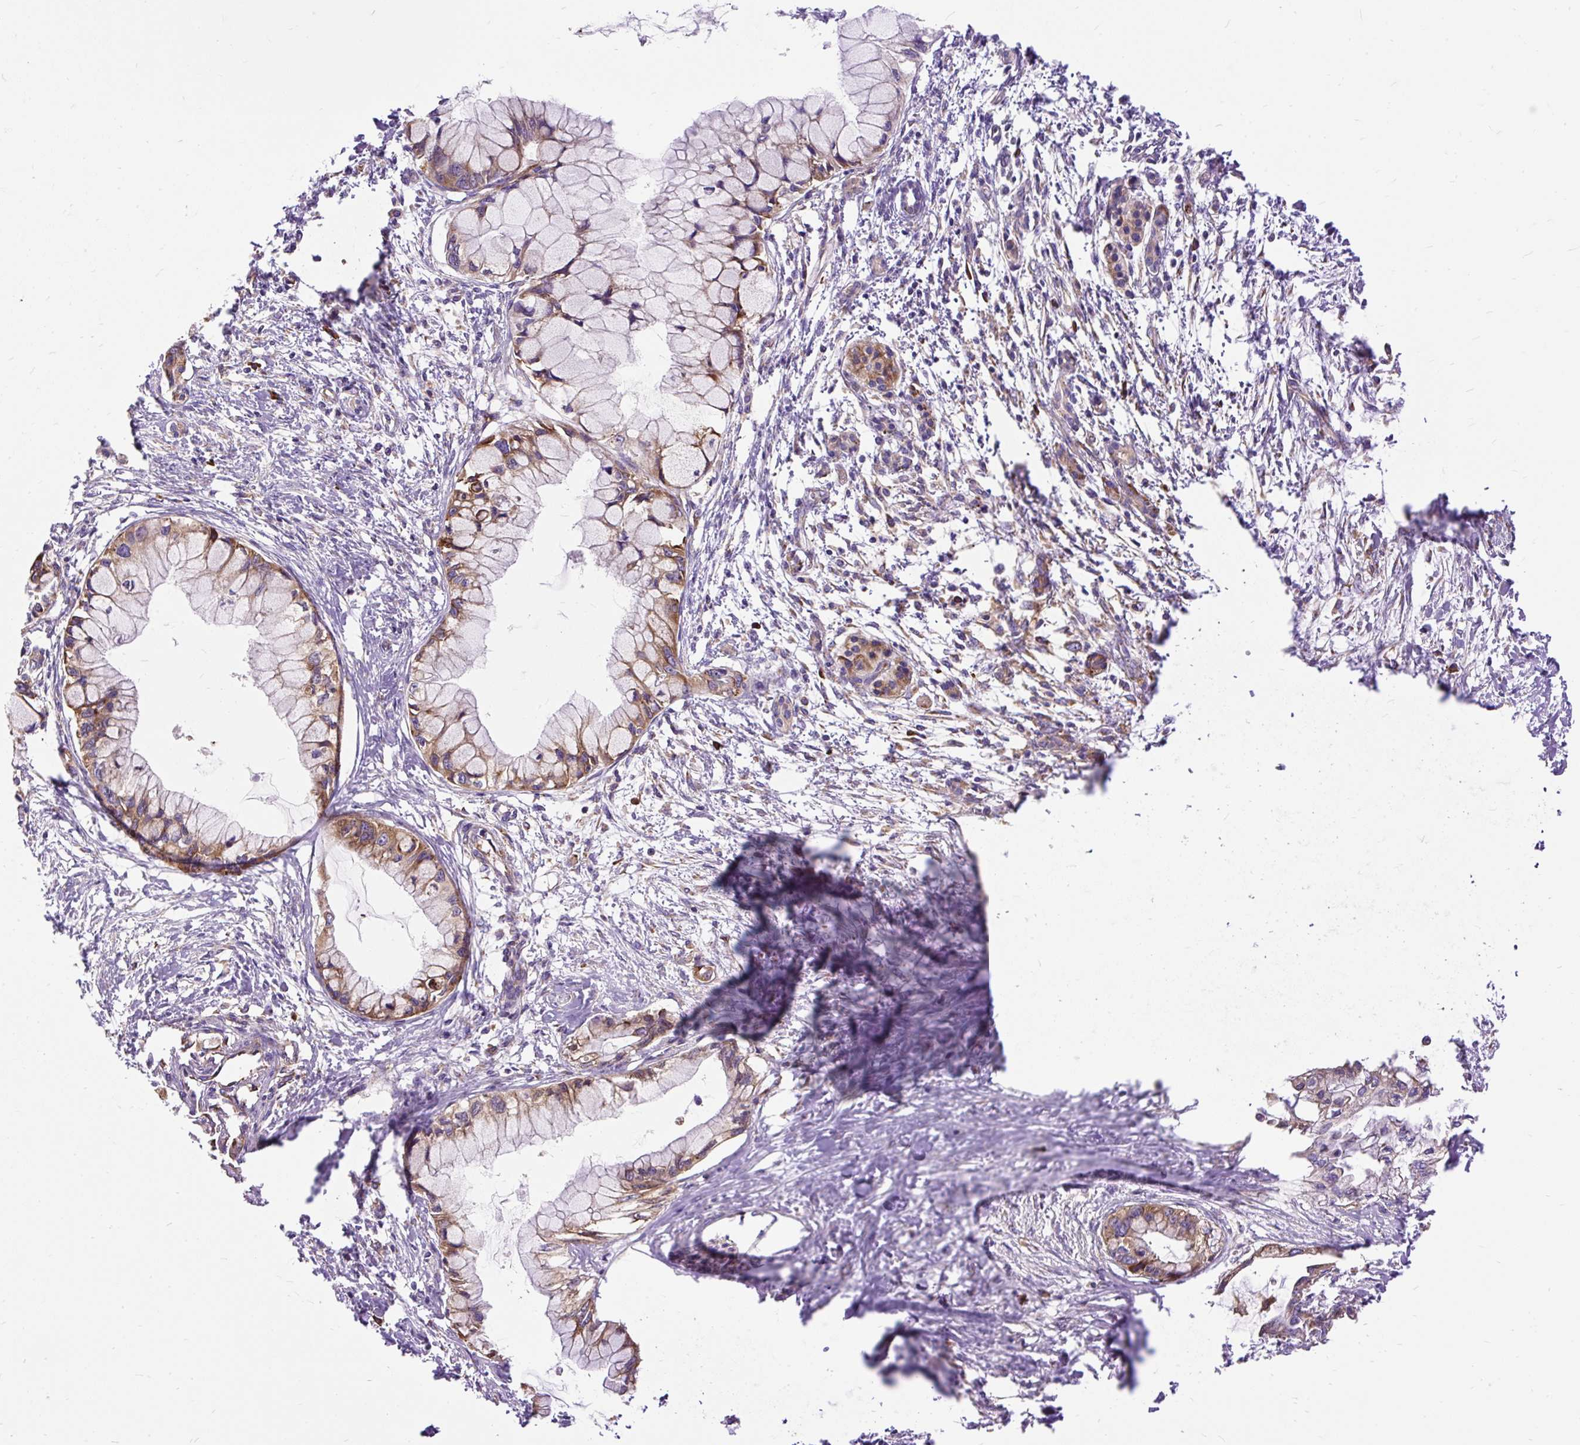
{"staining": {"intensity": "moderate", "quantity": ">75%", "location": "cytoplasmic/membranous"}, "tissue": "pancreatic cancer", "cell_type": "Tumor cells", "image_type": "cancer", "snomed": [{"axis": "morphology", "description": "Adenocarcinoma, NOS"}, {"axis": "topography", "description": "Pancreas"}], "caption": "Immunohistochemical staining of human pancreatic cancer displays medium levels of moderate cytoplasmic/membranous positivity in approximately >75% of tumor cells.", "gene": "RPS5", "patient": {"sex": "male", "age": 48}}